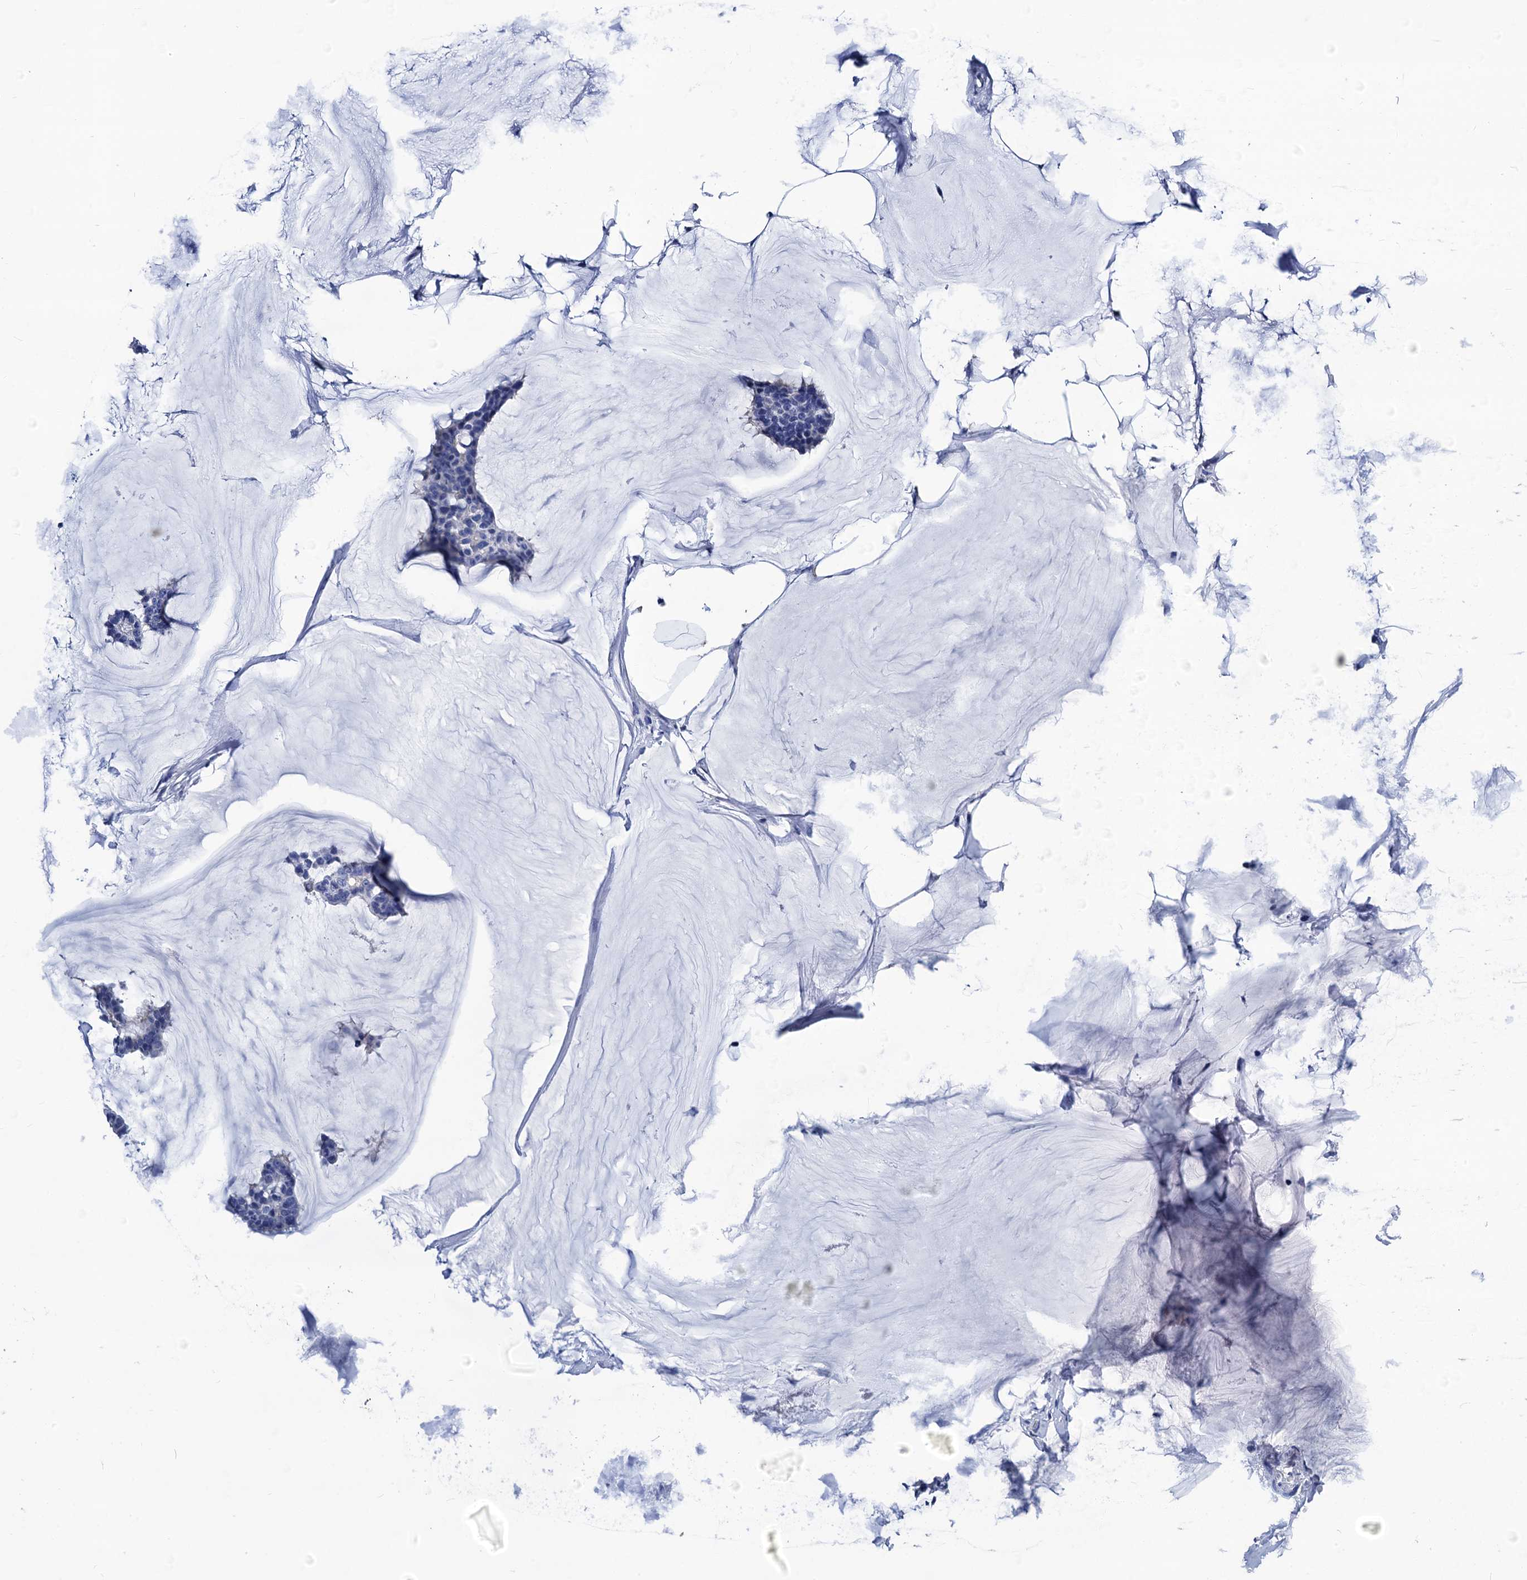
{"staining": {"intensity": "negative", "quantity": "none", "location": "none"}, "tissue": "breast cancer", "cell_type": "Tumor cells", "image_type": "cancer", "snomed": [{"axis": "morphology", "description": "Duct carcinoma"}, {"axis": "topography", "description": "Breast"}], "caption": "Immunohistochemistry (IHC) of breast cancer reveals no staining in tumor cells. (DAB IHC visualized using brightfield microscopy, high magnification).", "gene": "LRRC30", "patient": {"sex": "female", "age": 93}}